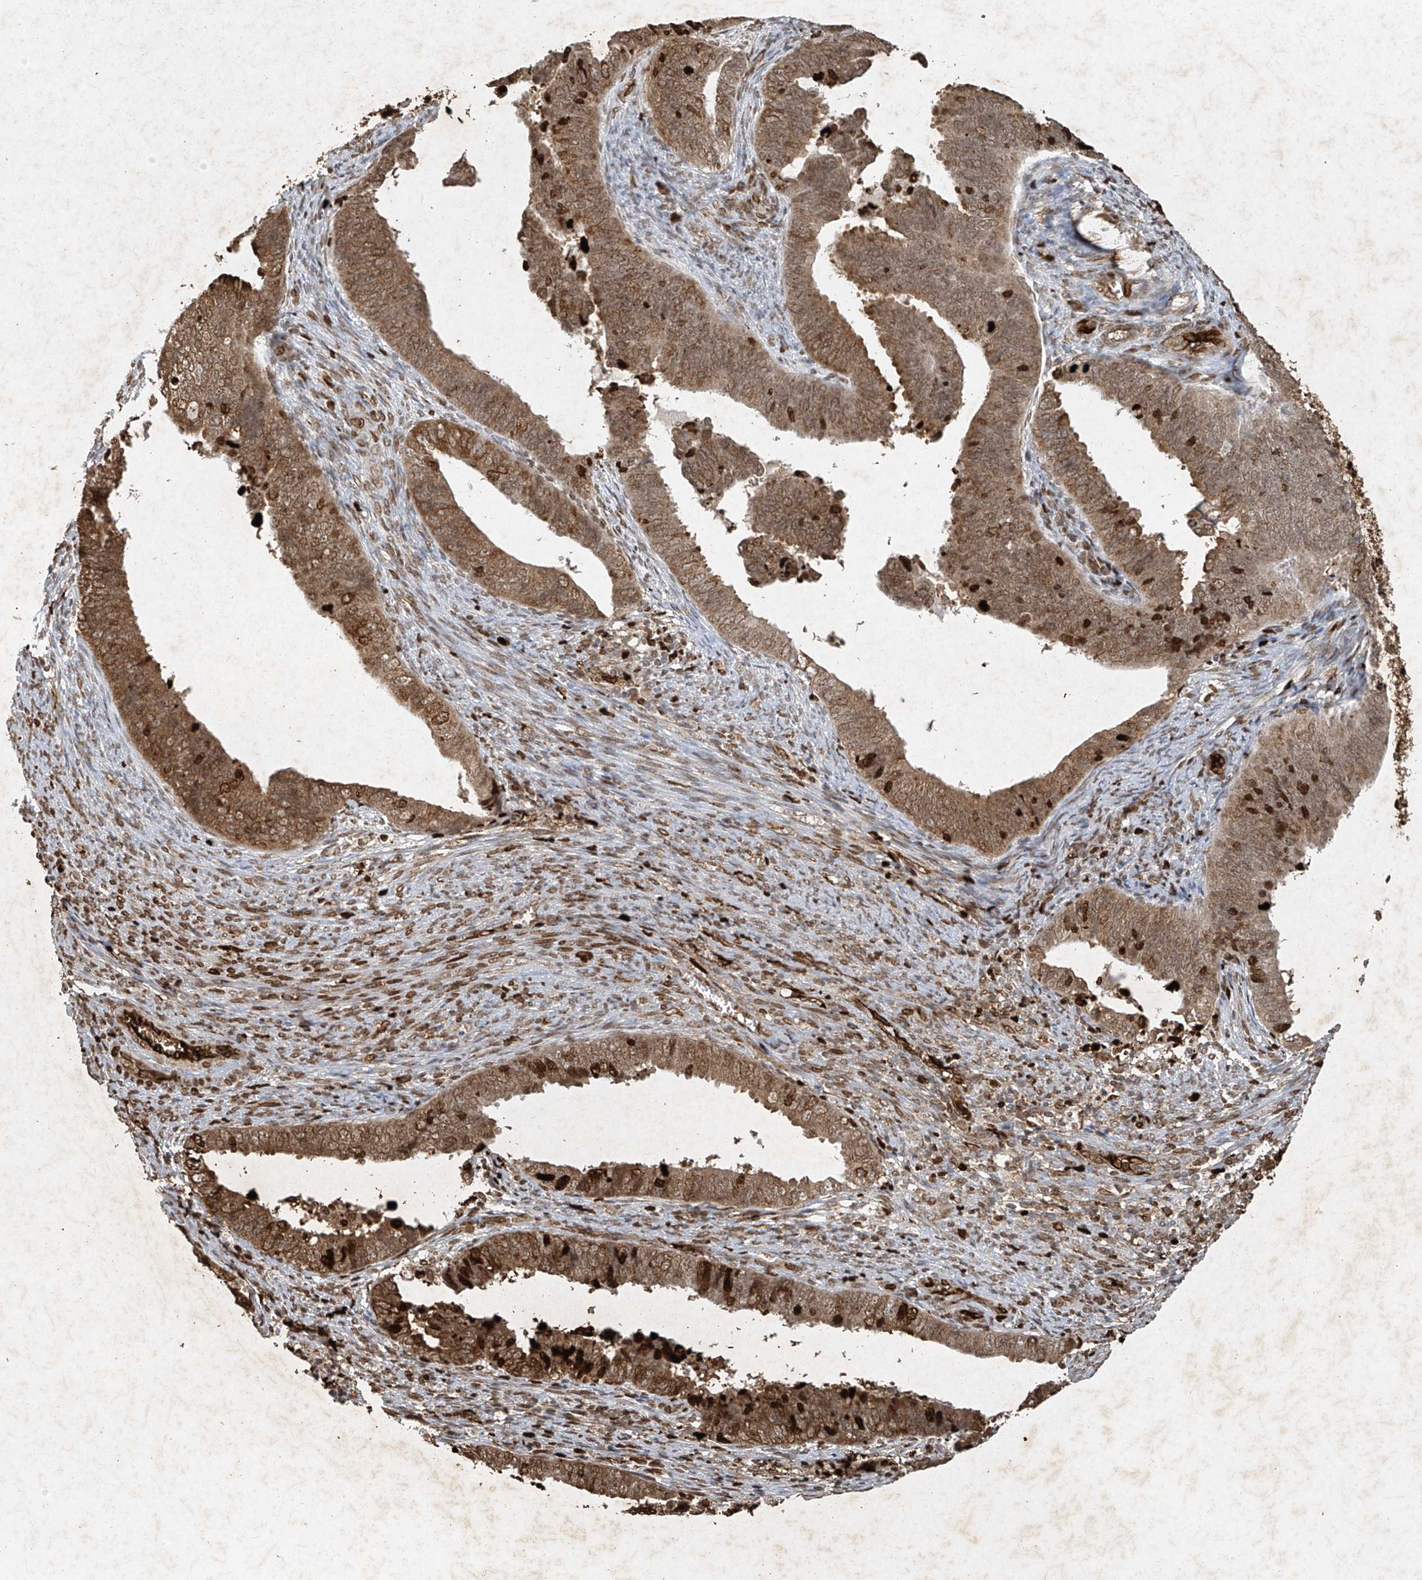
{"staining": {"intensity": "moderate", "quantity": ">75%", "location": "cytoplasmic/membranous,nuclear"}, "tissue": "endometrial cancer", "cell_type": "Tumor cells", "image_type": "cancer", "snomed": [{"axis": "morphology", "description": "Adenocarcinoma, NOS"}, {"axis": "topography", "description": "Endometrium"}], "caption": "High-power microscopy captured an immunohistochemistry histopathology image of endometrial cancer, revealing moderate cytoplasmic/membranous and nuclear expression in about >75% of tumor cells. The protein is shown in brown color, while the nuclei are stained blue.", "gene": "ATRIP", "patient": {"sex": "female", "age": 75}}